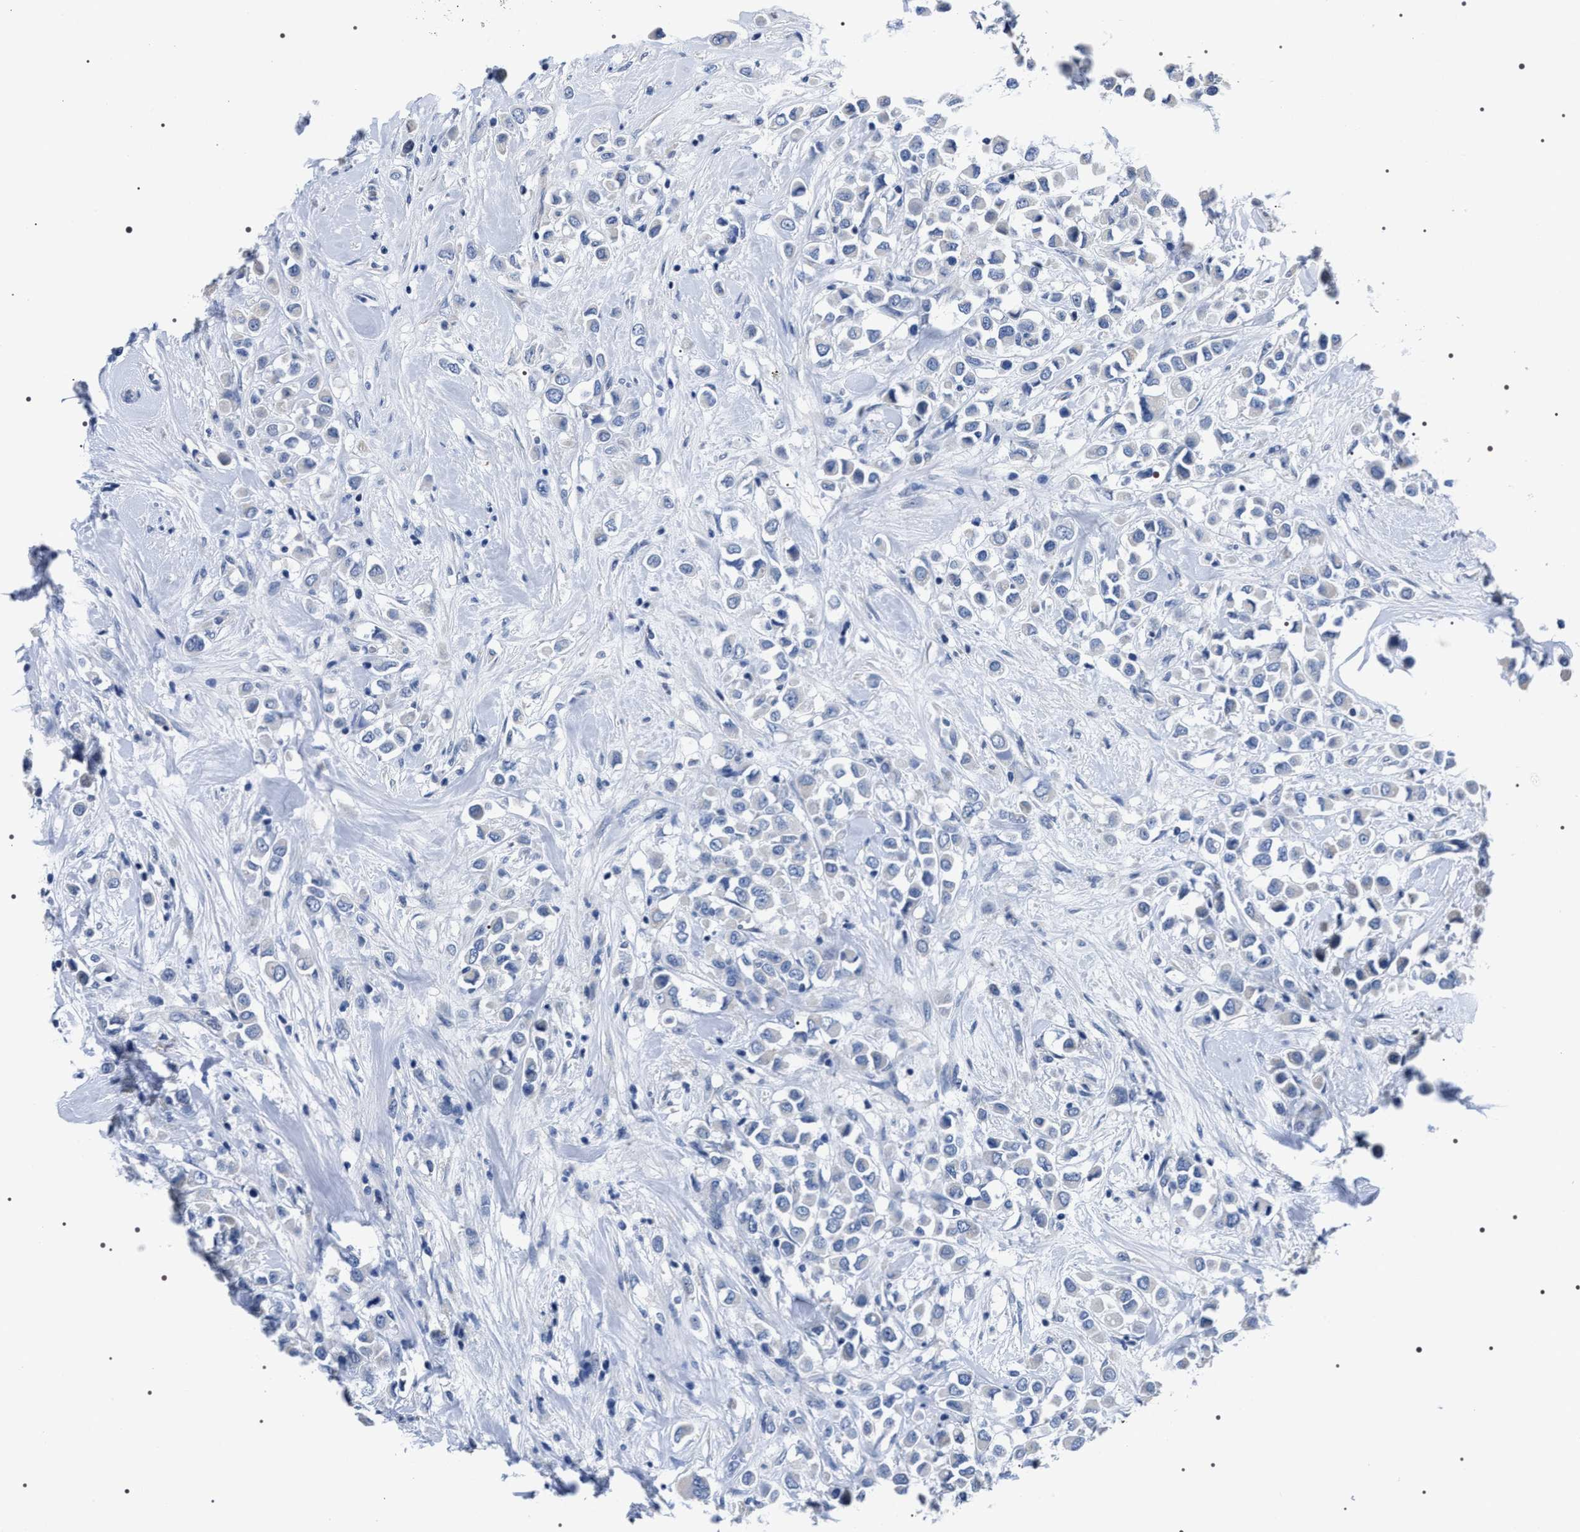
{"staining": {"intensity": "negative", "quantity": "none", "location": "none"}, "tissue": "breast cancer", "cell_type": "Tumor cells", "image_type": "cancer", "snomed": [{"axis": "morphology", "description": "Duct carcinoma"}, {"axis": "topography", "description": "Breast"}], "caption": "Tumor cells show no significant protein expression in breast intraductal carcinoma. Brightfield microscopy of IHC stained with DAB (brown) and hematoxylin (blue), captured at high magnification.", "gene": "ADH4", "patient": {"sex": "female", "age": 61}}